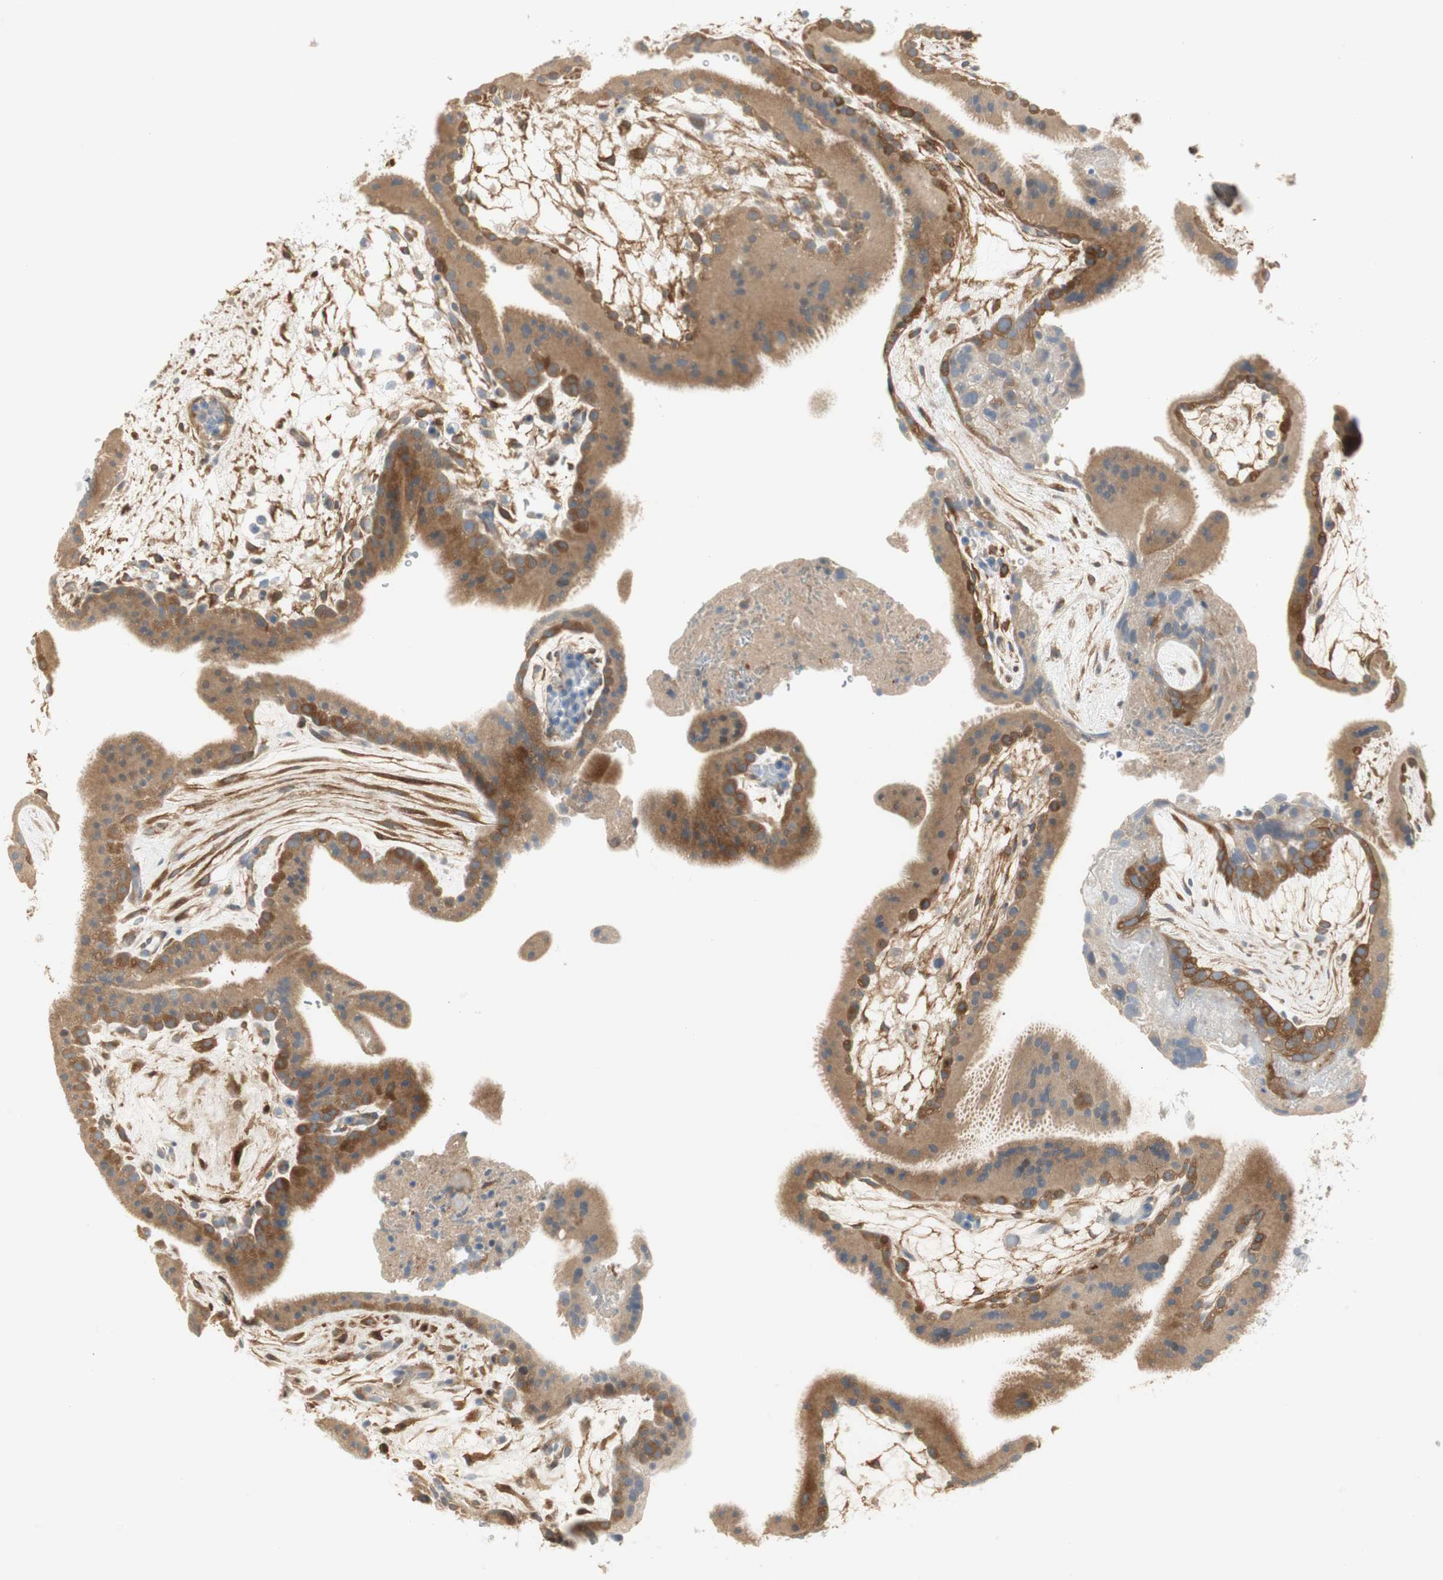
{"staining": {"intensity": "moderate", "quantity": ">75%", "location": "cytoplasmic/membranous"}, "tissue": "placenta", "cell_type": "Trophoblastic cells", "image_type": "normal", "snomed": [{"axis": "morphology", "description": "Normal tissue, NOS"}, {"axis": "topography", "description": "Placenta"}], "caption": "High-power microscopy captured an immunohistochemistry image of unremarkable placenta, revealing moderate cytoplasmic/membranous staining in approximately >75% of trophoblastic cells.", "gene": "STON1", "patient": {"sex": "female", "age": 19}}